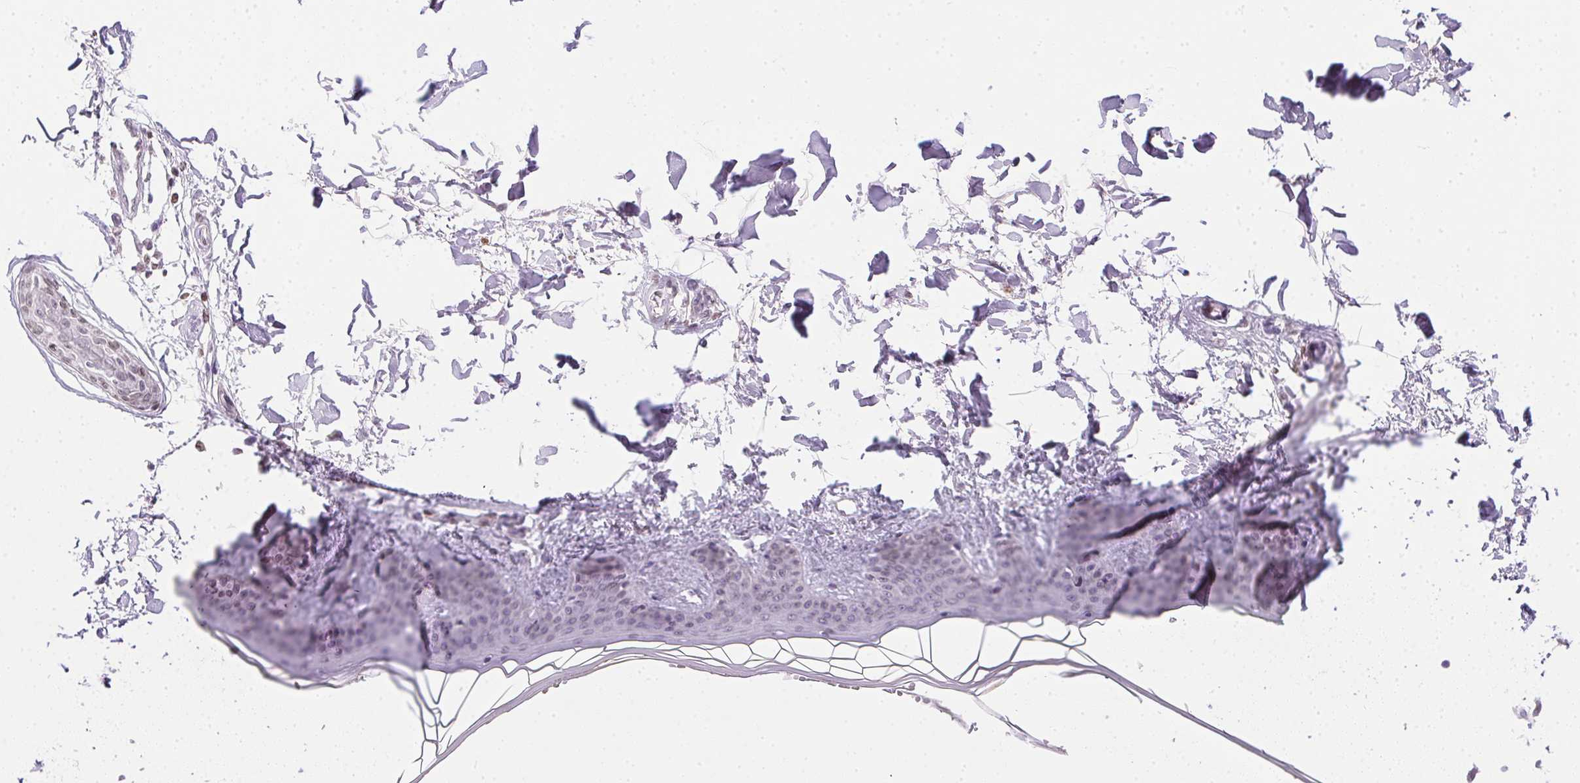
{"staining": {"intensity": "negative", "quantity": "none", "location": "none"}, "tissue": "skin", "cell_type": "Fibroblasts", "image_type": "normal", "snomed": [{"axis": "morphology", "description": "Normal tissue, NOS"}, {"axis": "topography", "description": "Skin"}], "caption": "High power microscopy image of an IHC image of unremarkable skin, revealing no significant expression in fibroblasts. (DAB immunohistochemistry (IHC), high magnification).", "gene": "PRL", "patient": {"sex": "female", "age": 34}}